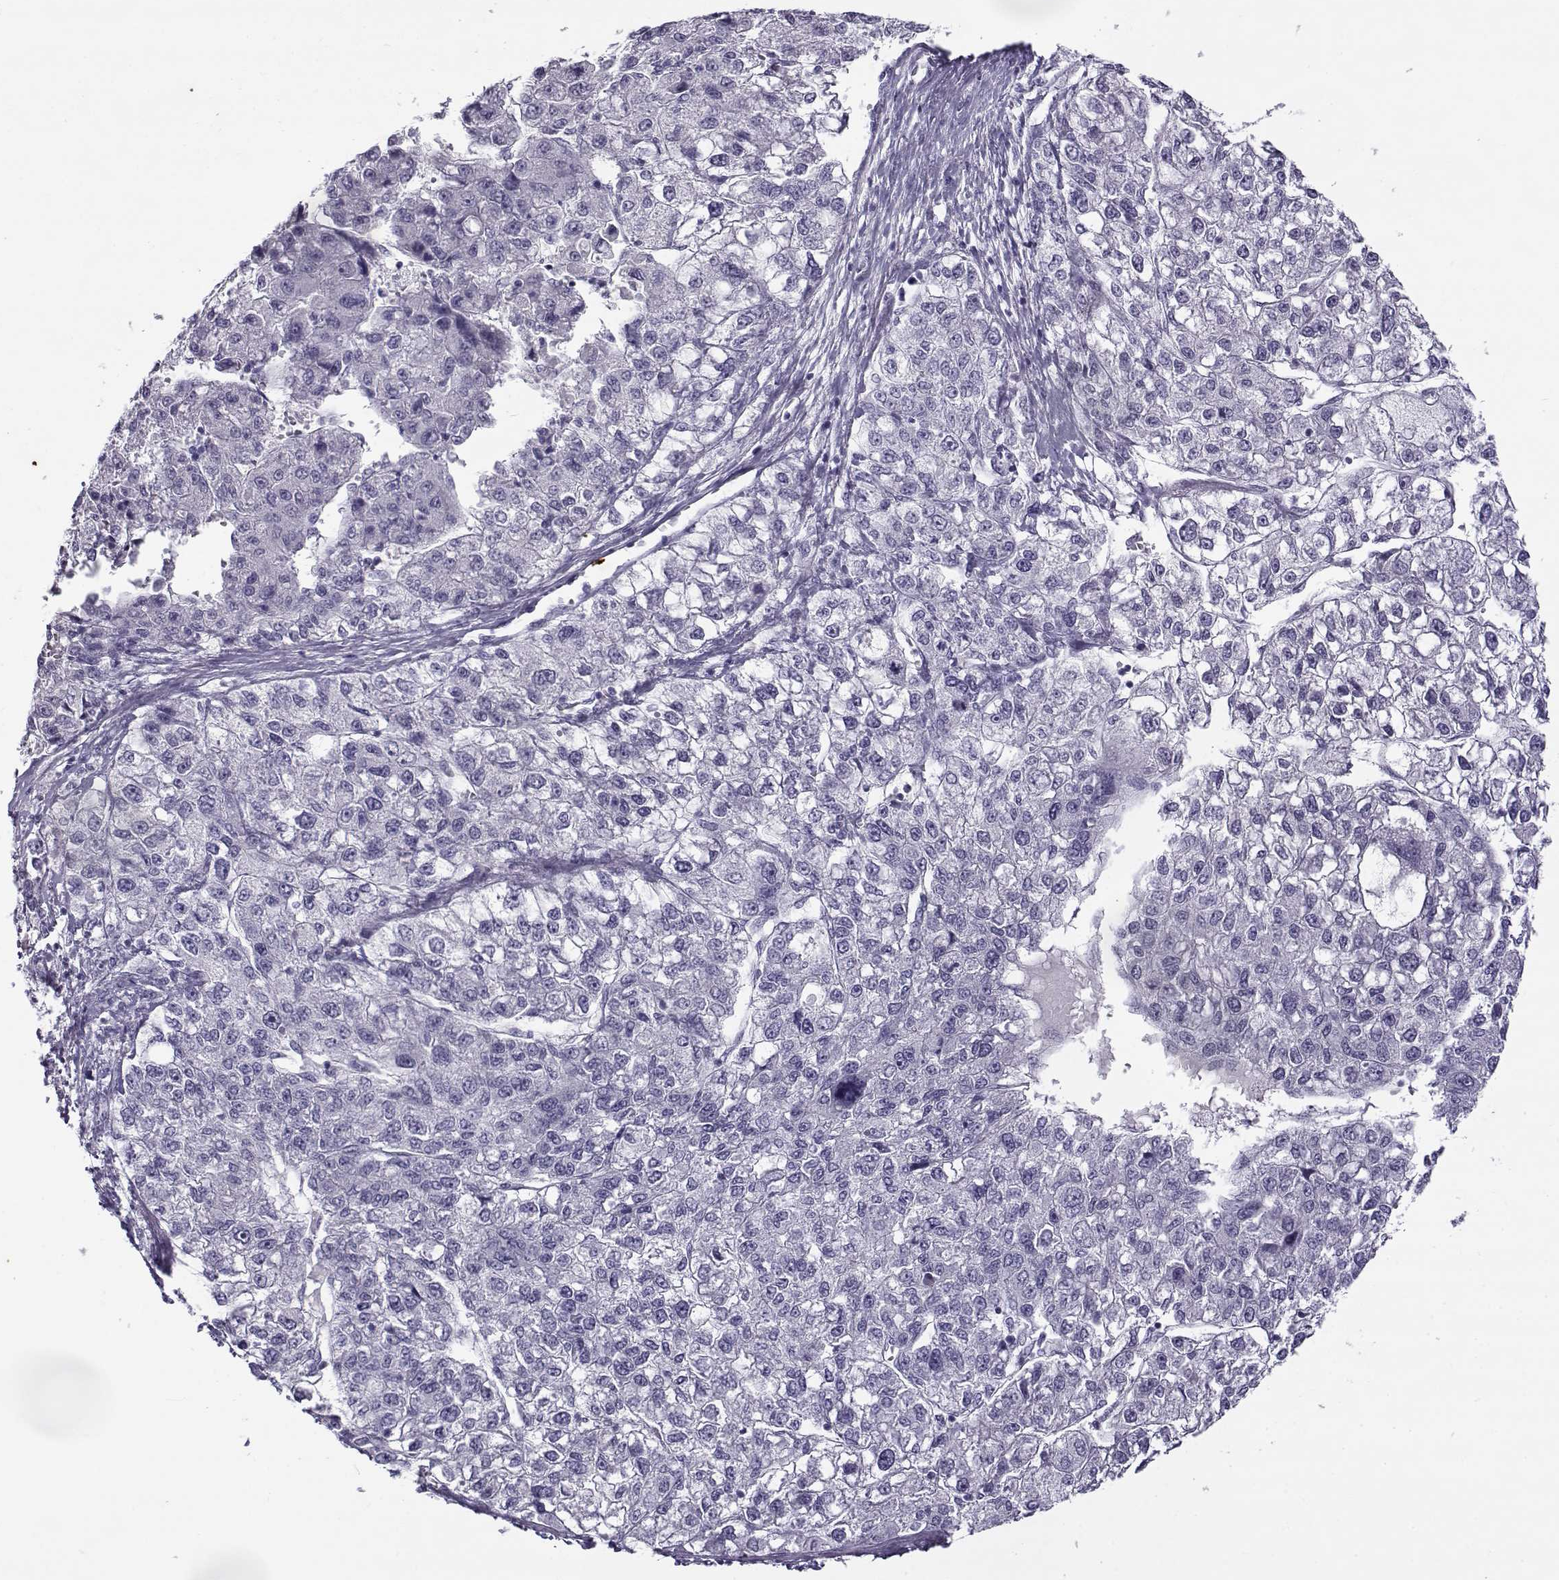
{"staining": {"intensity": "negative", "quantity": "none", "location": "none"}, "tissue": "liver cancer", "cell_type": "Tumor cells", "image_type": "cancer", "snomed": [{"axis": "morphology", "description": "Carcinoma, Hepatocellular, NOS"}, {"axis": "topography", "description": "Liver"}], "caption": "A micrograph of human liver cancer (hepatocellular carcinoma) is negative for staining in tumor cells.", "gene": "TEX55", "patient": {"sex": "male", "age": 56}}